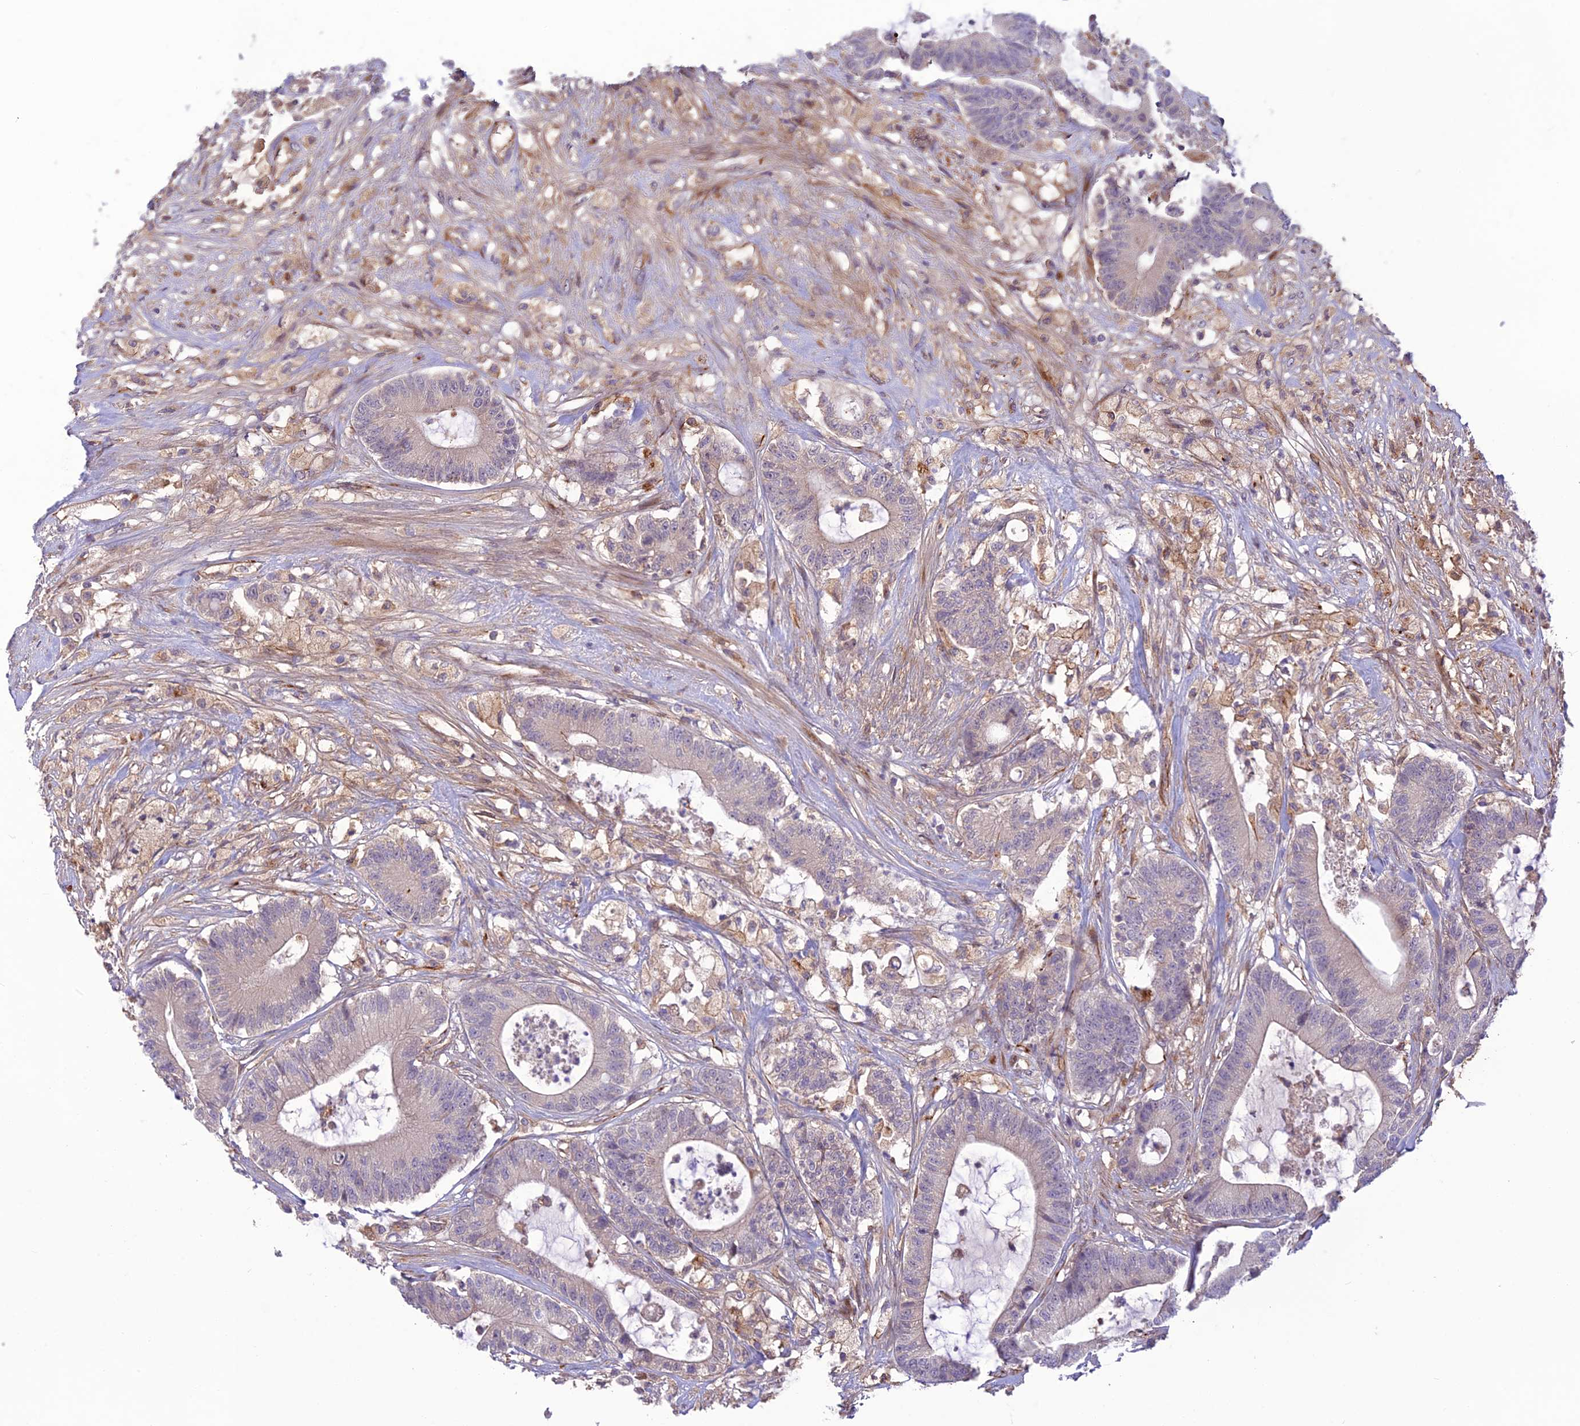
{"staining": {"intensity": "negative", "quantity": "none", "location": "none"}, "tissue": "colorectal cancer", "cell_type": "Tumor cells", "image_type": "cancer", "snomed": [{"axis": "morphology", "description": "Adenocarcinoma, NOS"}, {"axis": "topography", "description": "Colon"}], "caption": "Tumor cells are negative for protein expression in human colorectal cancer.", "gene": "ST8SIA5", "patient": {"sex": "female", "age": 84}}